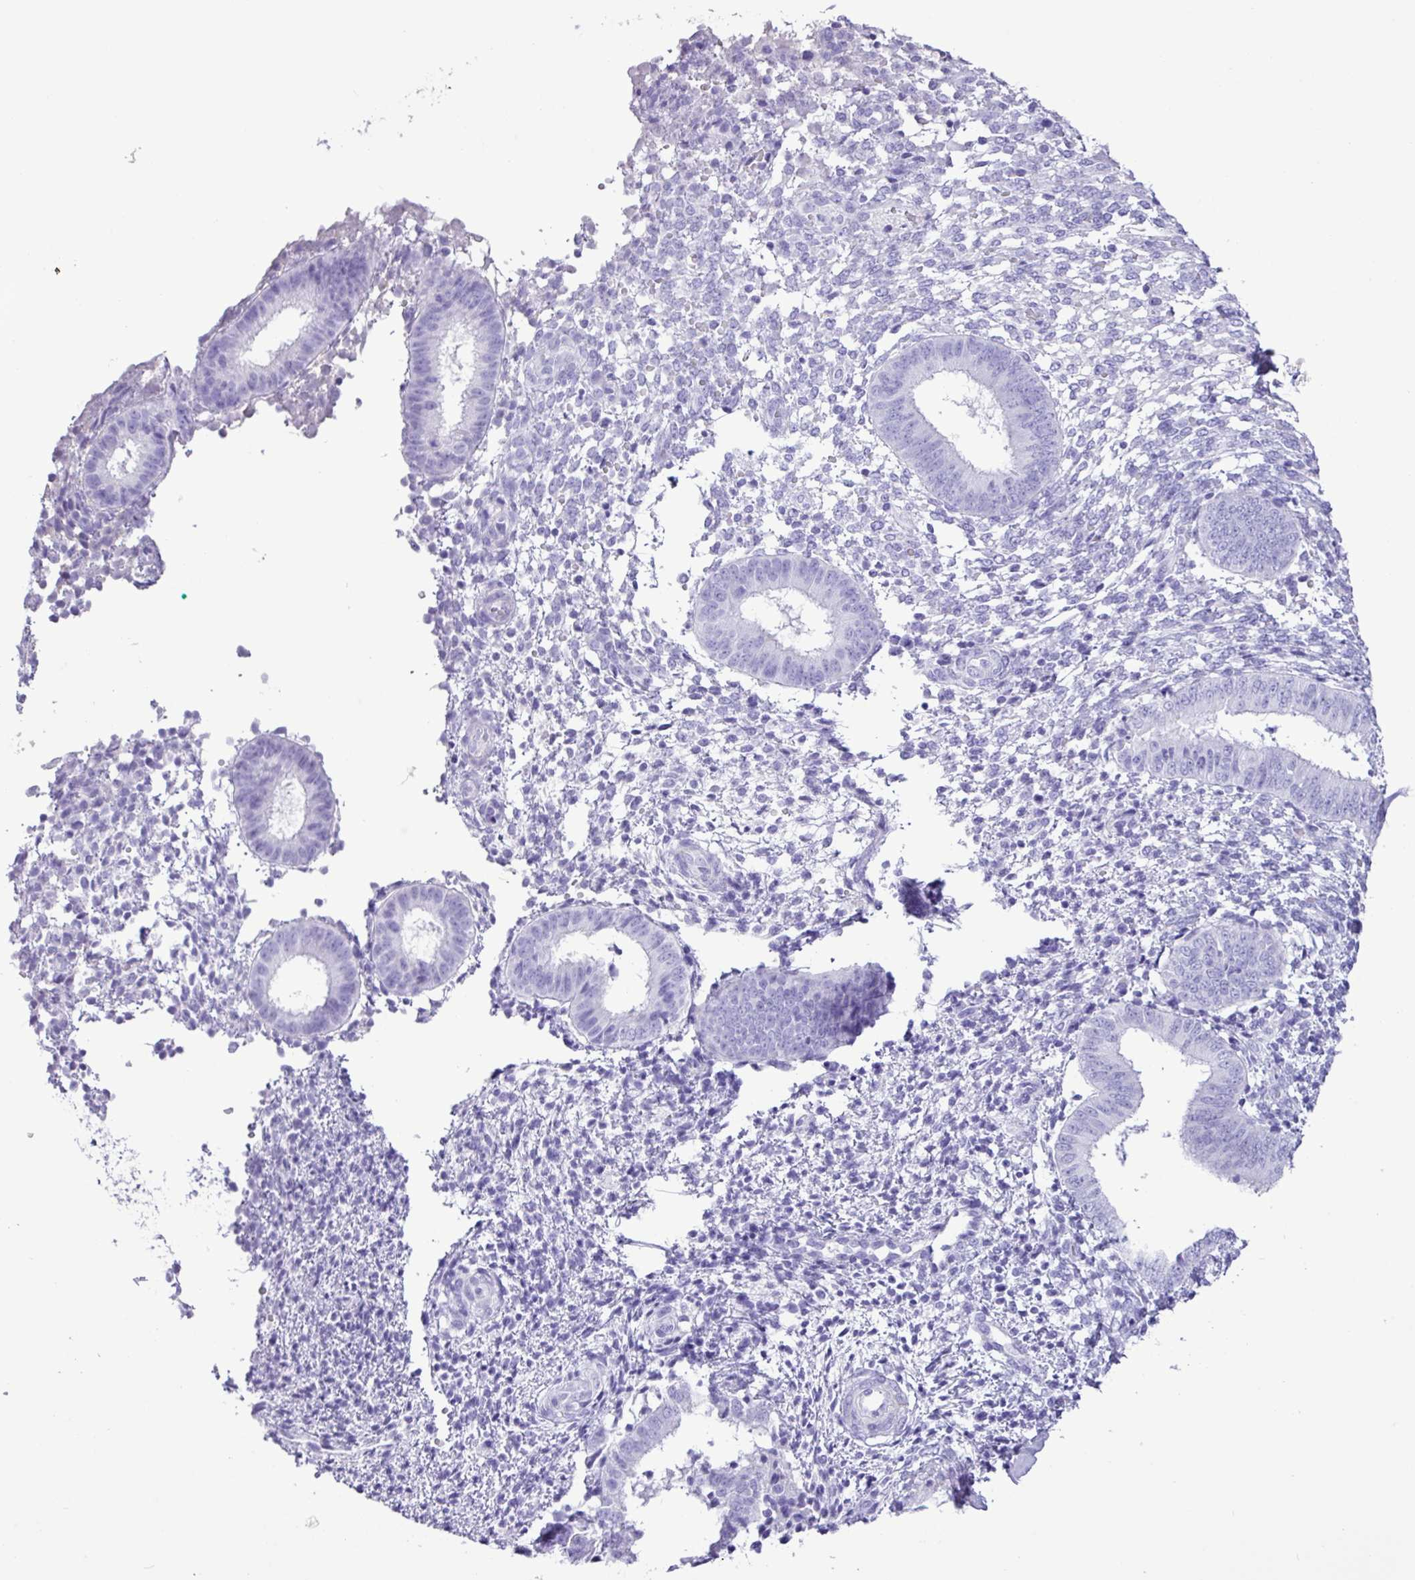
{"staining": {"intensity": "negative", "quantity": "none", "location": "none"}, "tissue": "endometrium", "cell_type": "Cells in endometrial stroma", "image_type": "normal", "snomed": [{"axis": "morphology", "description": "Normal tissue, NOS"}, {"axis": "topography", "description": "Endometrium"}], "caption": "Cells in endometrial stroma are negative for protein expression in normal human endometrium. Nuclei are stained in blue.", "gene": "CKMT2", "patient": {"sex": "female", "age": 49}}